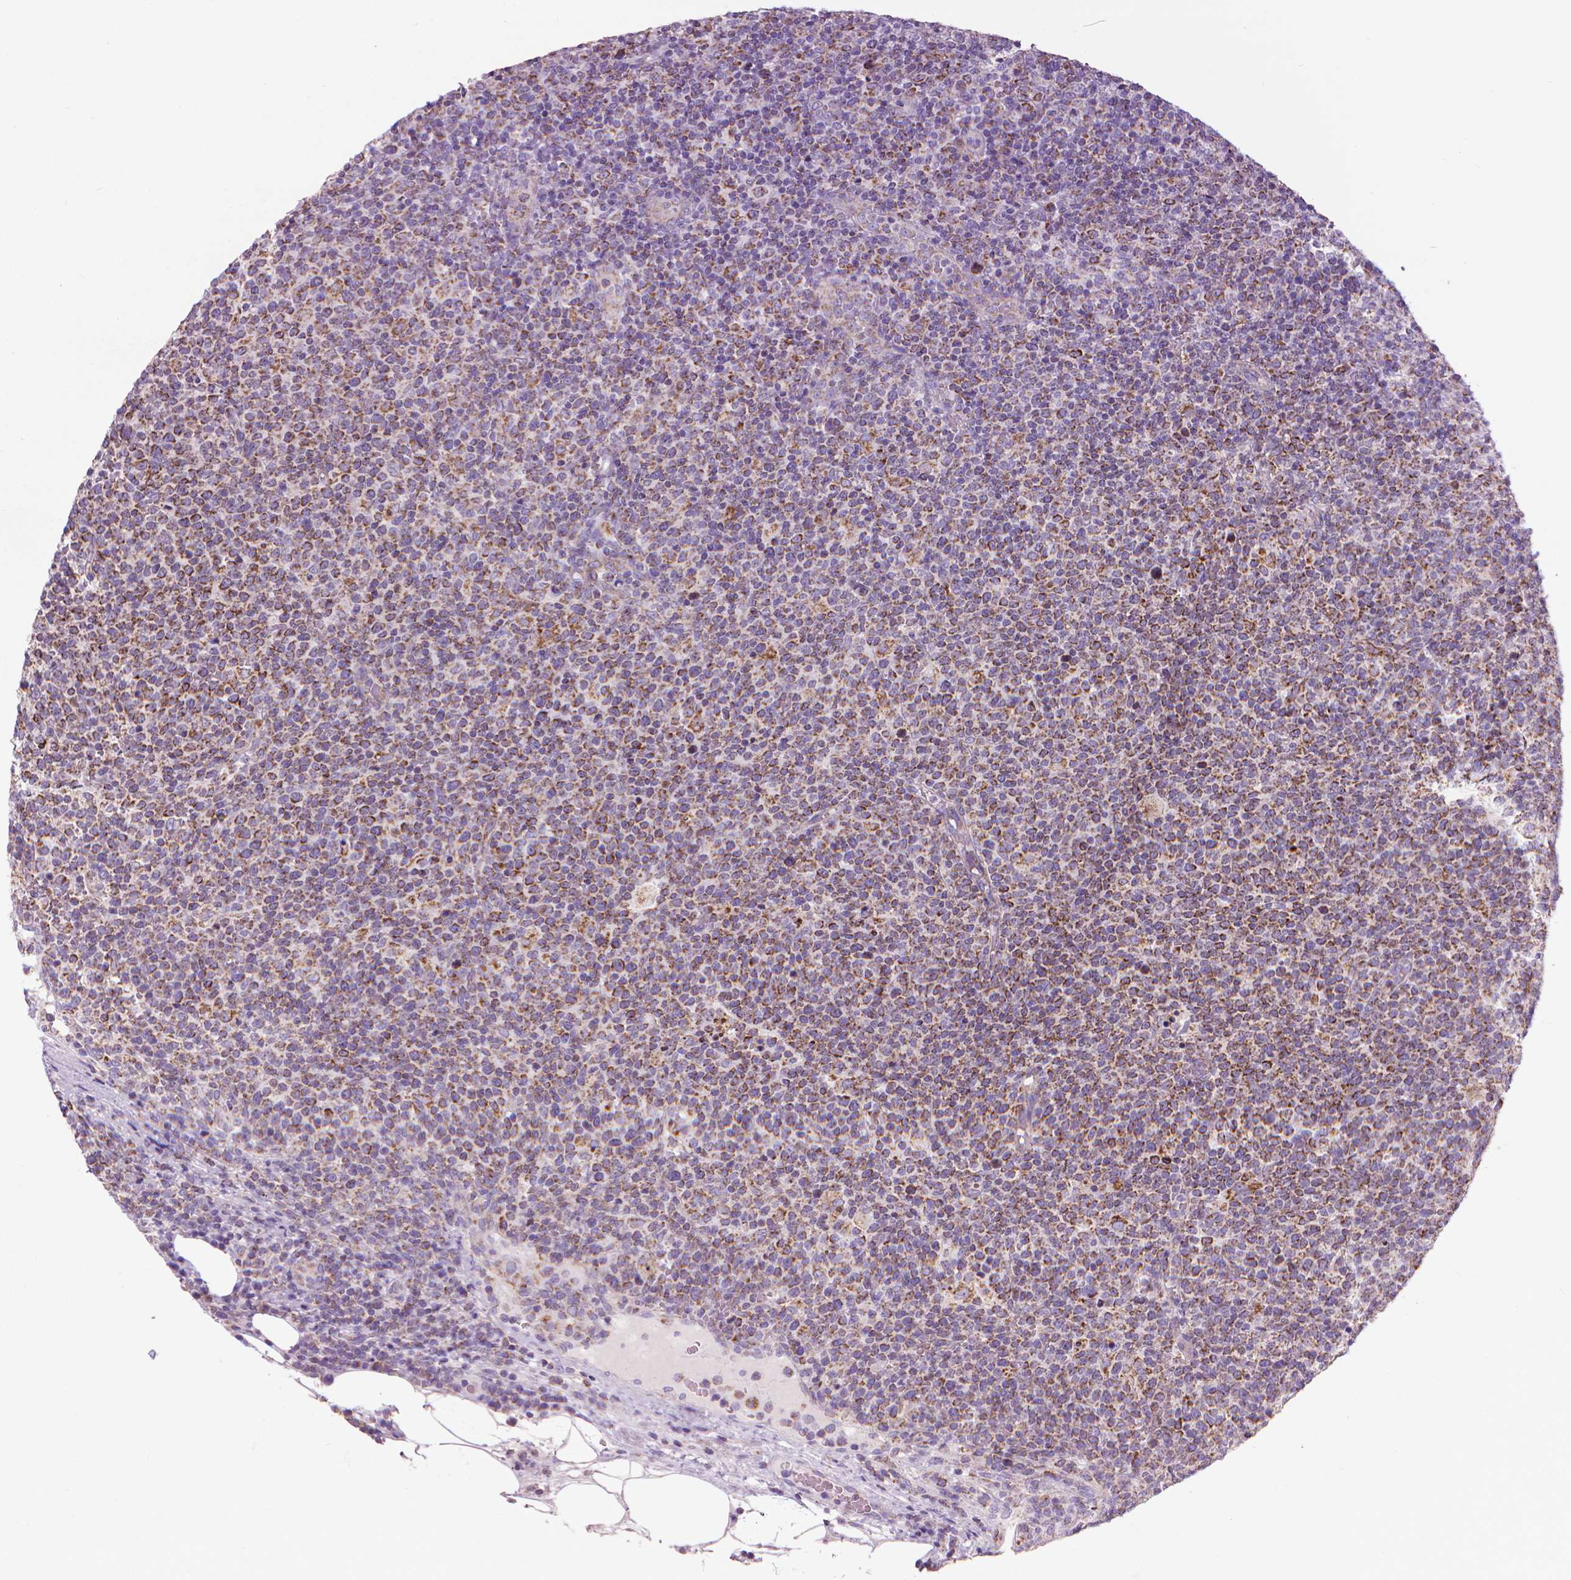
{"staining": {"intensity": "strong", "quantity": "25%-75%", "location": "cytoplasmic/membranous"}, "tissue": "lymphoma", "cell_type": "Tumor cells", "image_type": "cancer", "snomed": [{"axis": "morphology", "description": "Malignant lymphoma, non-Hodgkin's type, High grade"}, {"axis": "topography", "description": "Lymph node"}], "caption": "High-magnification brightfield microscopy of malignant lymphoma, non-Hodgkin's type (high-grade) stained with DAB (3,3'-diaminobenzidine) (brown) and counterstained with hematoxylin (blue). tumor cells exhibit strong cytoplasmic/membranous positivity is seen in about25%-75% of cells.", "gene": "VDAC1", "patient": {"sex": "male", "age": 61}}